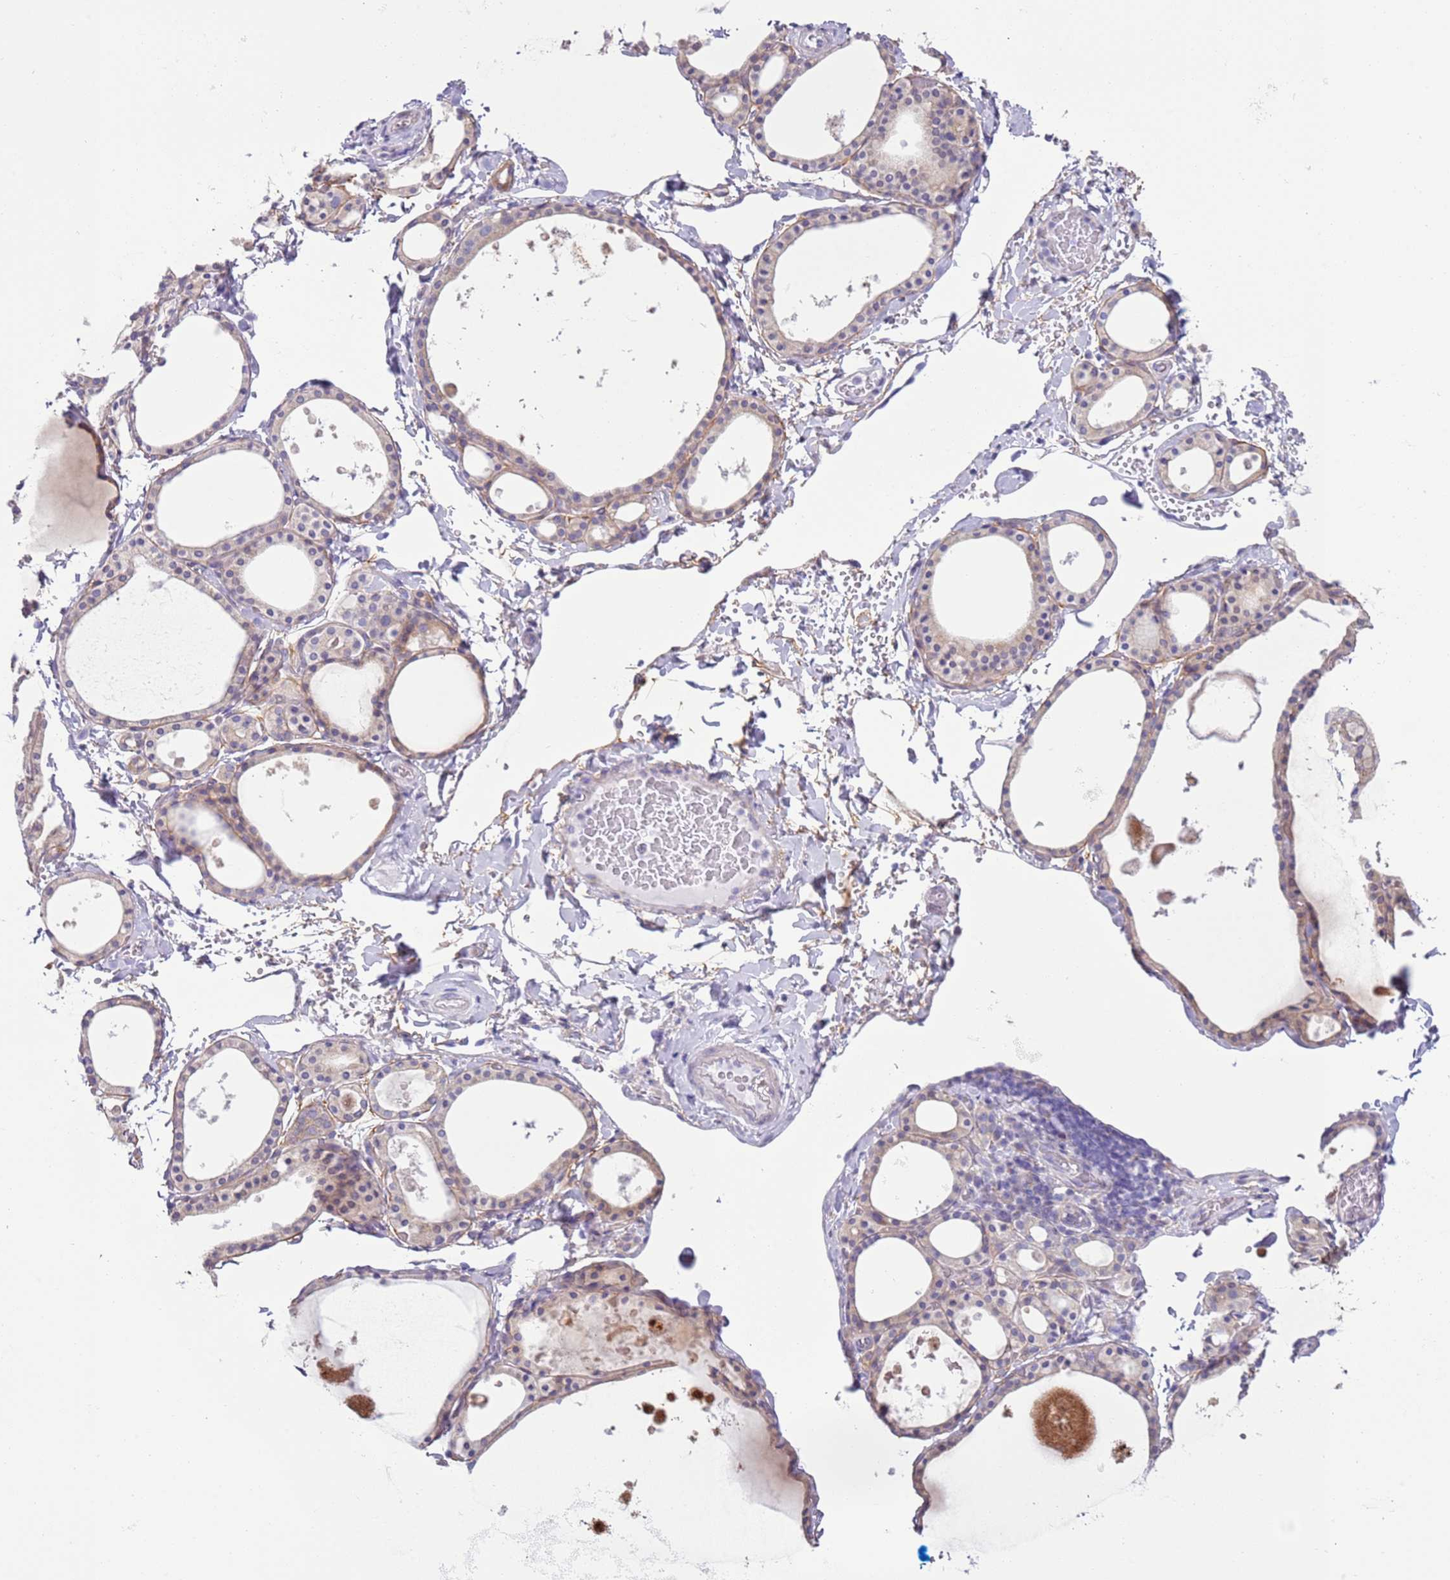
{"staining": {"intensity": "weak", "quantity": "25%-75%", "location": "cytoplasmic/membranous"}, "tissue": "thyroid gland", "cell_type": "Glandular cells", "image_type": "normal", "snomed": [{"axis": "morphology", "description": "Normal tissue, NOS"}, {"axis": "topography", "description": "Thyroid gland"}], "caption": "Weak cytoplasmic/membranous protein expression is present in about 25%-75% of glandular cells in thyroid gland. (brown staining indicates protein expression, while blue staining denotes nuclei).", "gene": "OAF", "patient": {"sex": "male", "age": 56}}